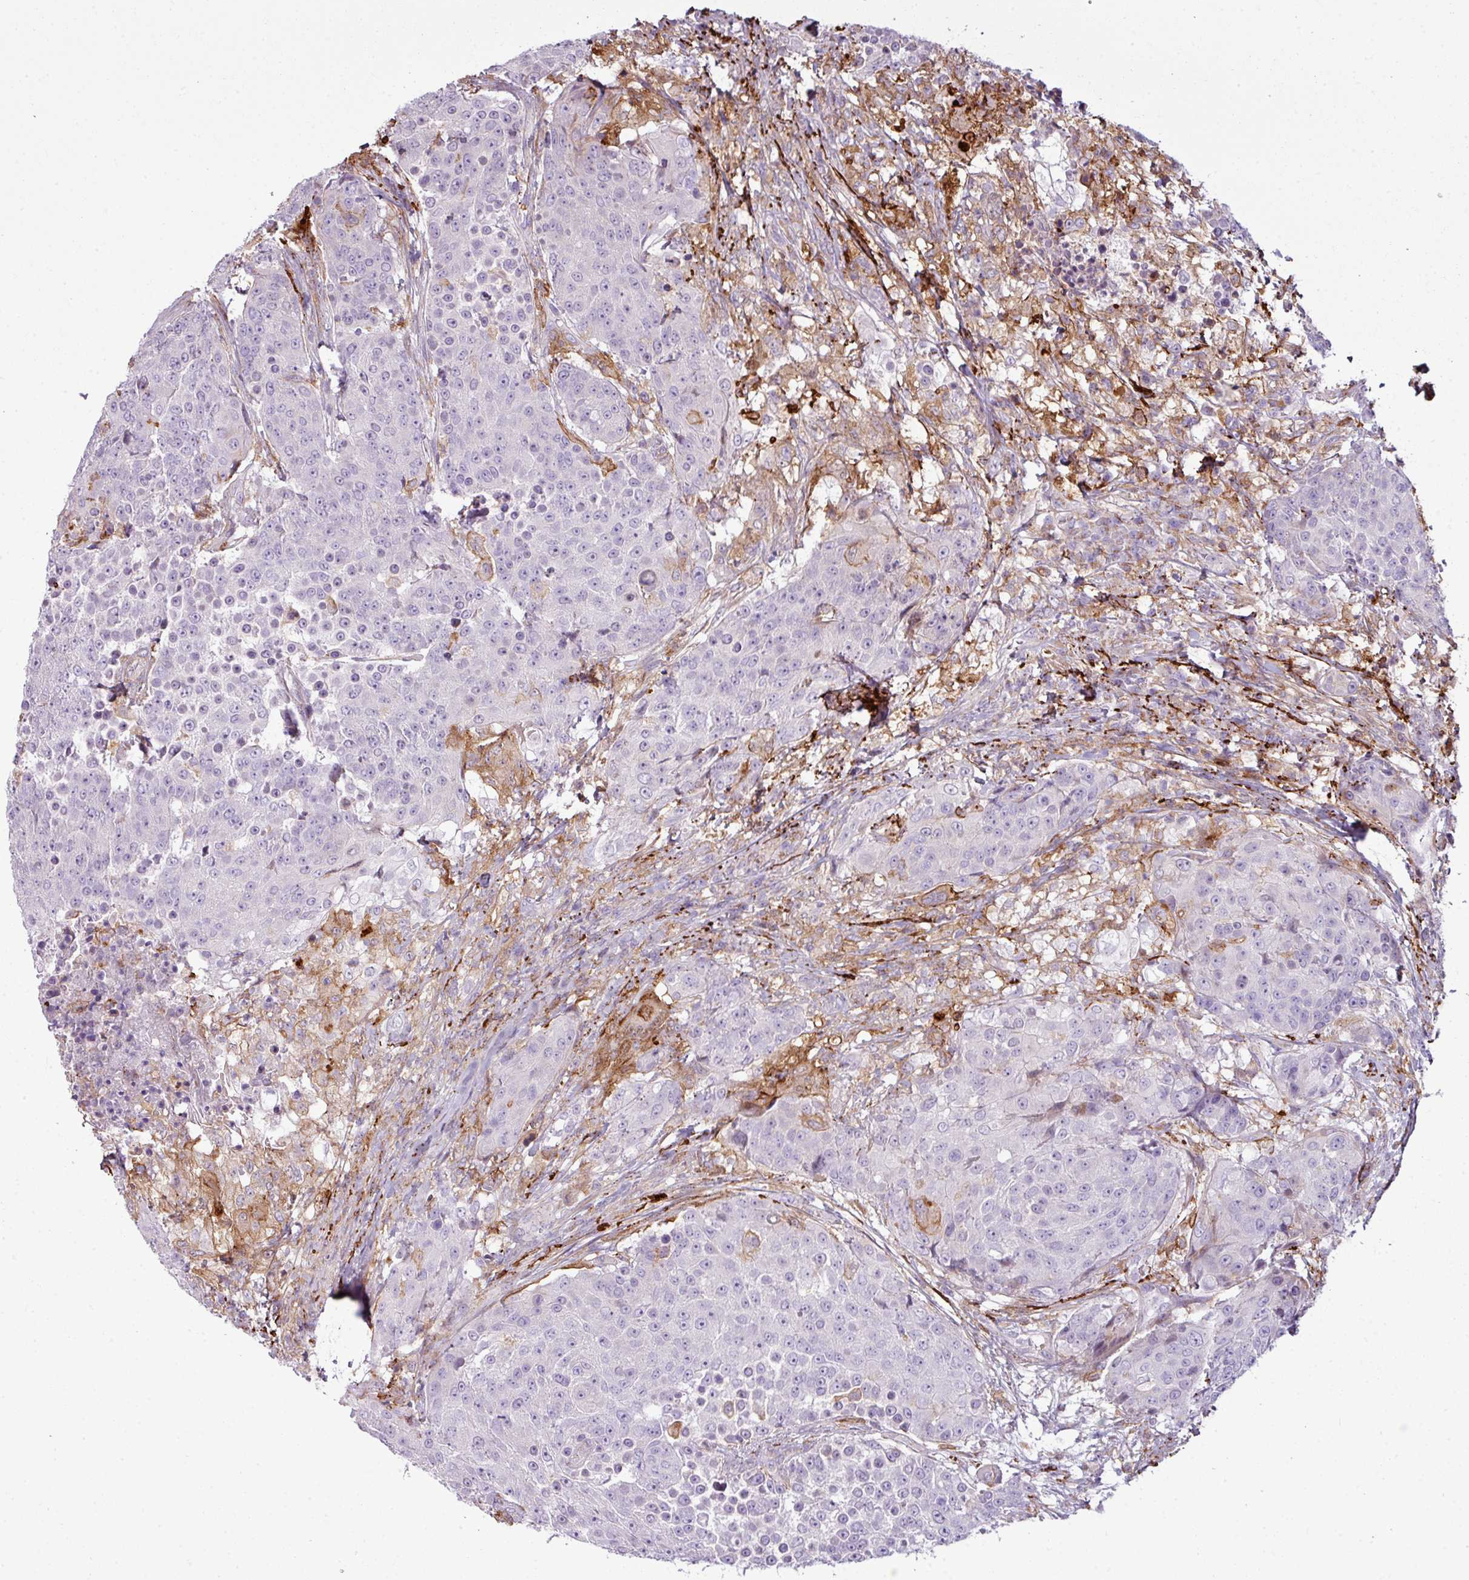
{"staining": {"intensity": "negative", "quantity": "none", "location": "none"}, "tissue": "urothelial cancer", "cell_type": "Tumor cells", "image_type": "cancer", "snomed": [{"axis": "morphology", "description": "Urothelial carcinoma, High grade"}, {"axis": "topography", "description": "Urinary bladder"}], "caption": "High magnification brightfield microscopy of urothelial cancer stained with DAB (3,3'-diaminobenzidine) (brown) and counterstained with hematoxylin (blue): tumor cells show no significant staining.", "gene": "COL8A1", "patient": {"sex": "female", "age": 63}}